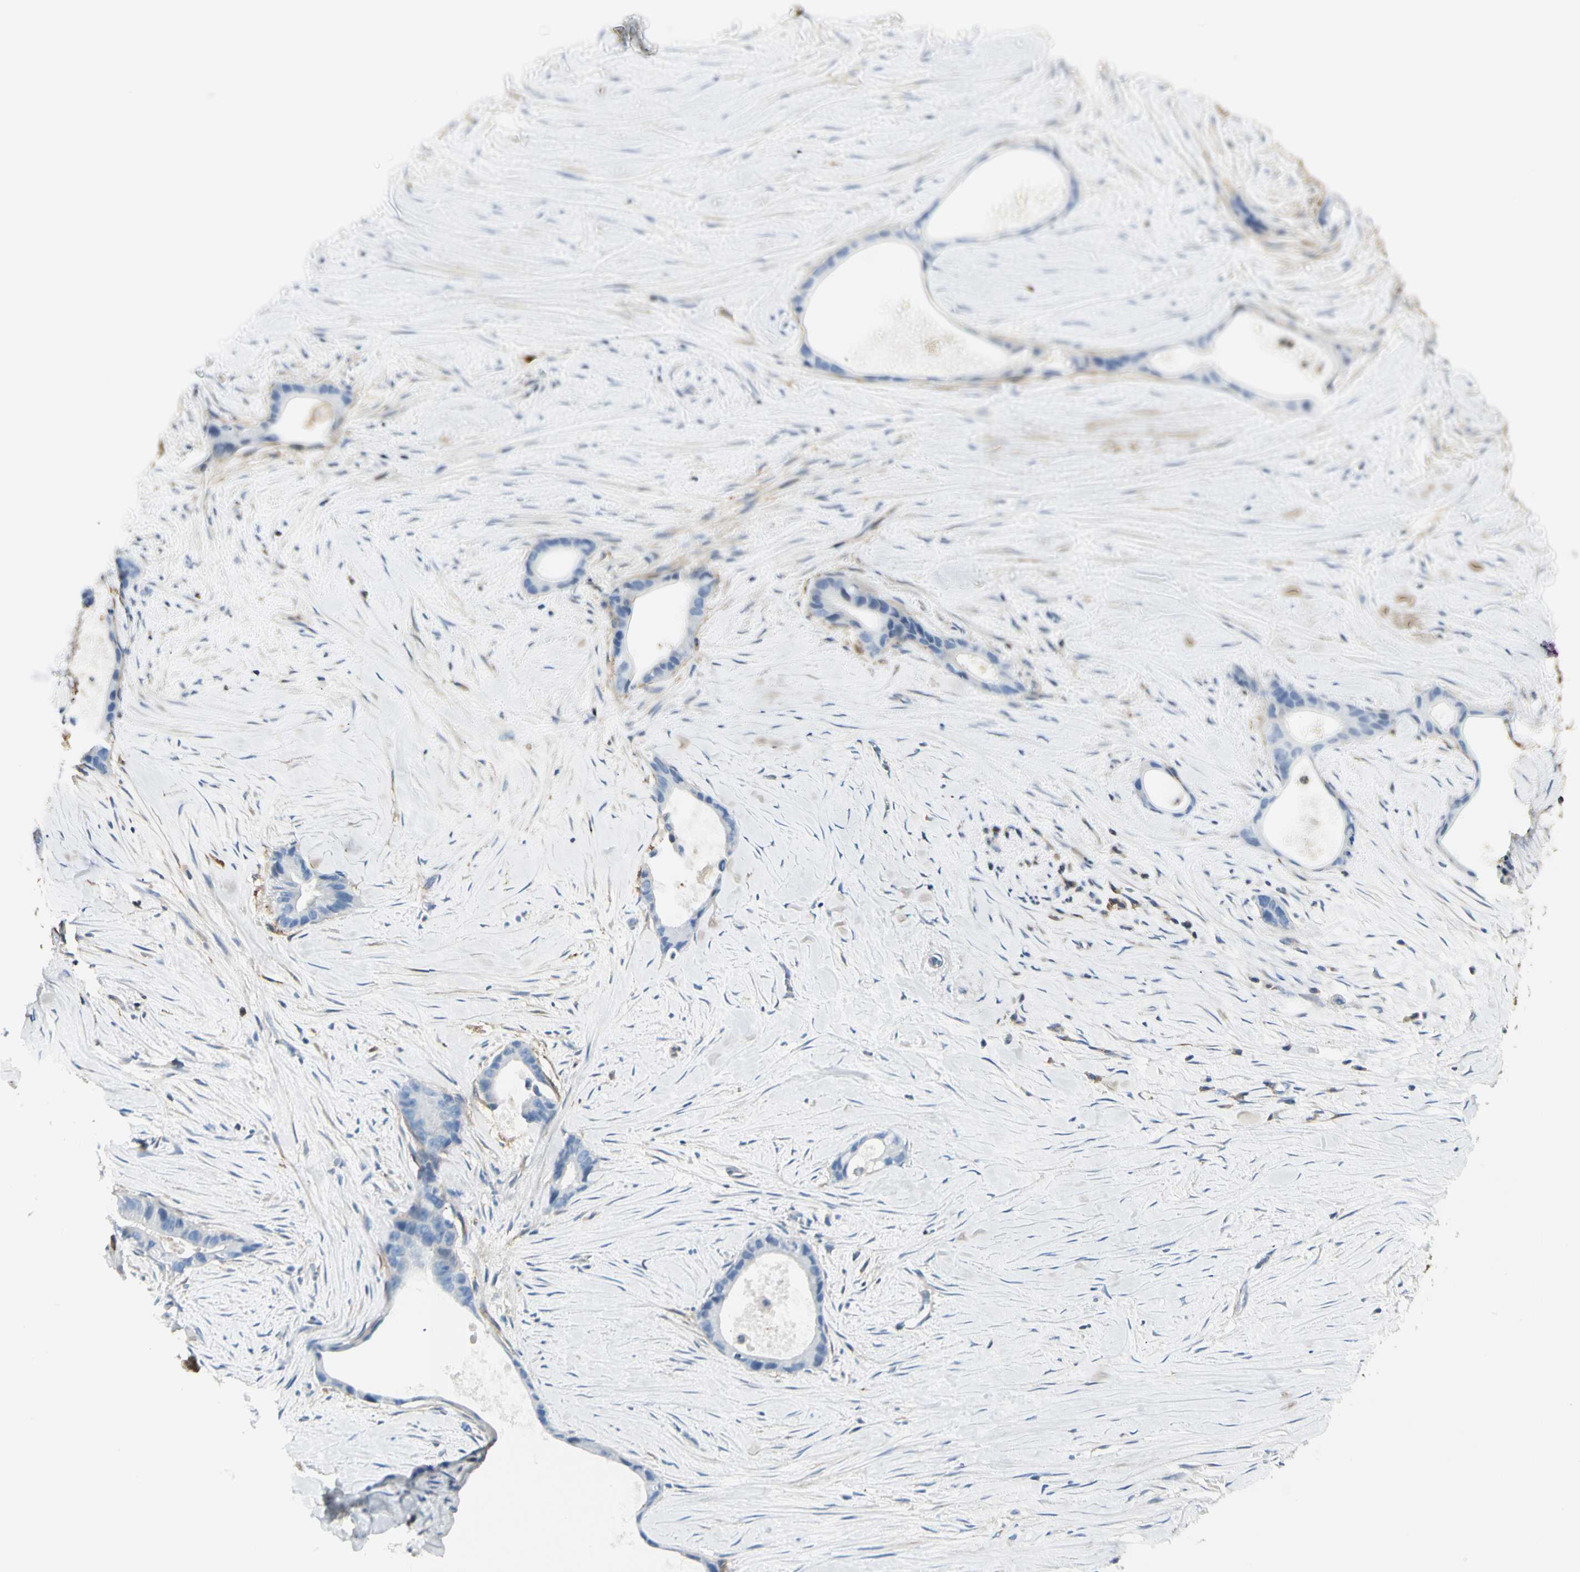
{"staining": {"intensity": "negative", "quantity": "none", "location": "none"}, "tissue": "liver cancer", "cell_type": "Tumor cells", "image_type": "cancer", "snomed": [{"axis": "morphology", "description": "Cholangiocarcinoma"}, {"axis": "topography", "description": "Liver"}], "caption": "Immunohistochemistry (IHC) histopathology image of neoplastic tissue: liver cancer (cholangiocarcinoma) stained with DAB (3,3'-diaminobenzidine) demonstrates no significant protein staining in tumor cells.", "gene": "CLEC2B", "patient": {"sex": "female", "age": 55}}